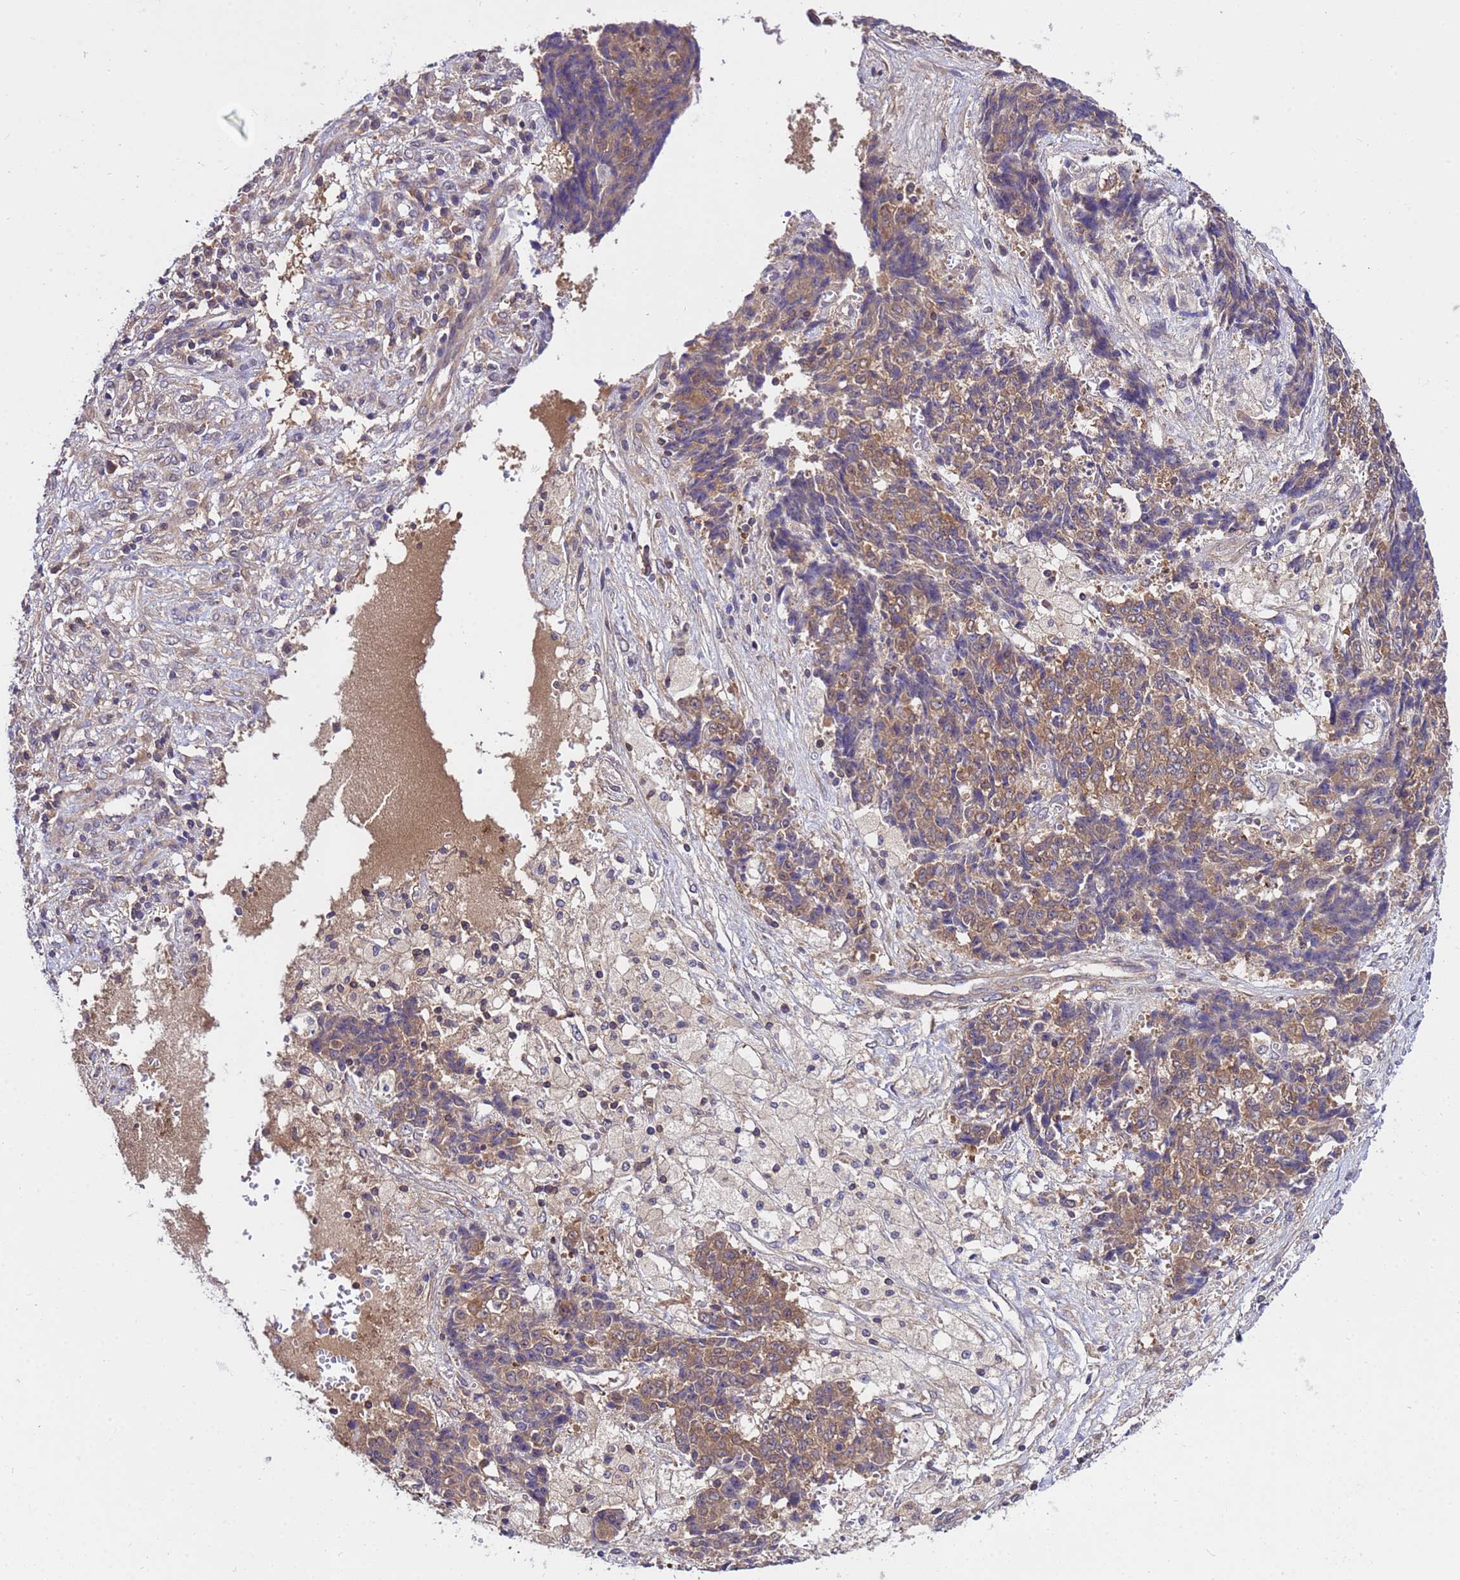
{"staining": {"intensity": "moderate", "quantity": ">75%", "location": "cytoplasmic/membranous"}, "tissue": "ovarian cancer", "cell_type": "Tumor cells", "image_type": "cancer", "snomed": [{"axis": "morphology", "description": "Carcinoma, endometroid"}, {"axis": "topography", "description": "Ovary"}], "caption": "Immunohistochemical staining of human ovarian endometroid carcinoma exhibits medium levels of moderate cytoplasmic/membranous protein staining in about >75% of tumor cells.", "gene": "GET3", "patient": {"sex": "female", "age": 42}}